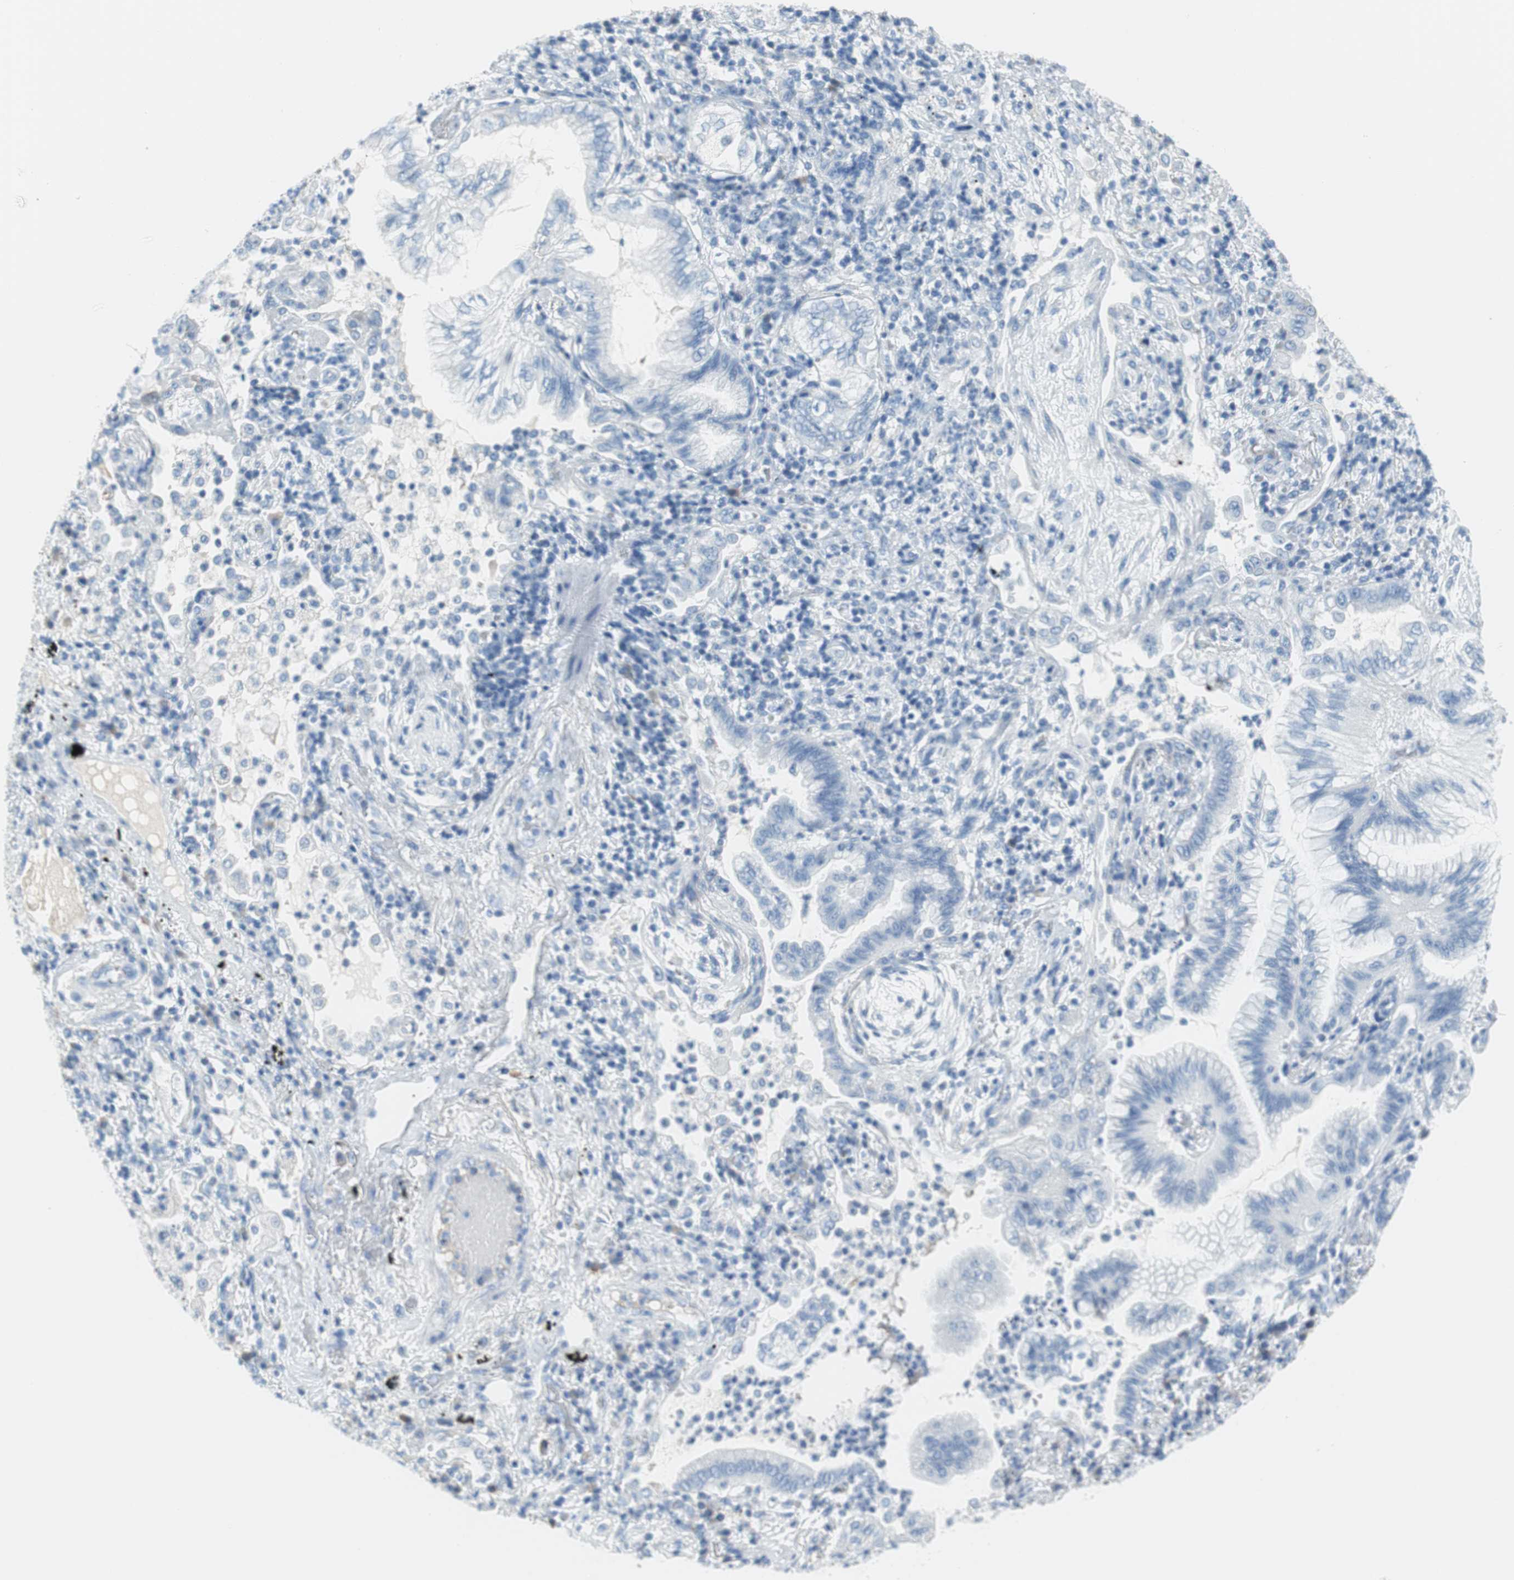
{"staining": {"intensity": "negative", "quantity": "none", "location": "none"}, "tissue": "lung cancer", "cell_type": "Tumor cells", "image_type": "cancer", "snomed": [{"axis": "morphology", "description": "Normal tissue, NOS"}, {"axis": "morphology", "description": "Adenocarcinoma, NOS"}, {"axis": "topography", "description": "Bronchus"}, {"axis": "topography", "description": "Lung"}], "caption": "An immunohistochemistry micrograph of adenocarcinoma (lung) is shown. There is no staining in tumor cells of adenocarcinoma (lung).", "gene": "MYH1", "patient": {"sex": "female", "age": 70}}